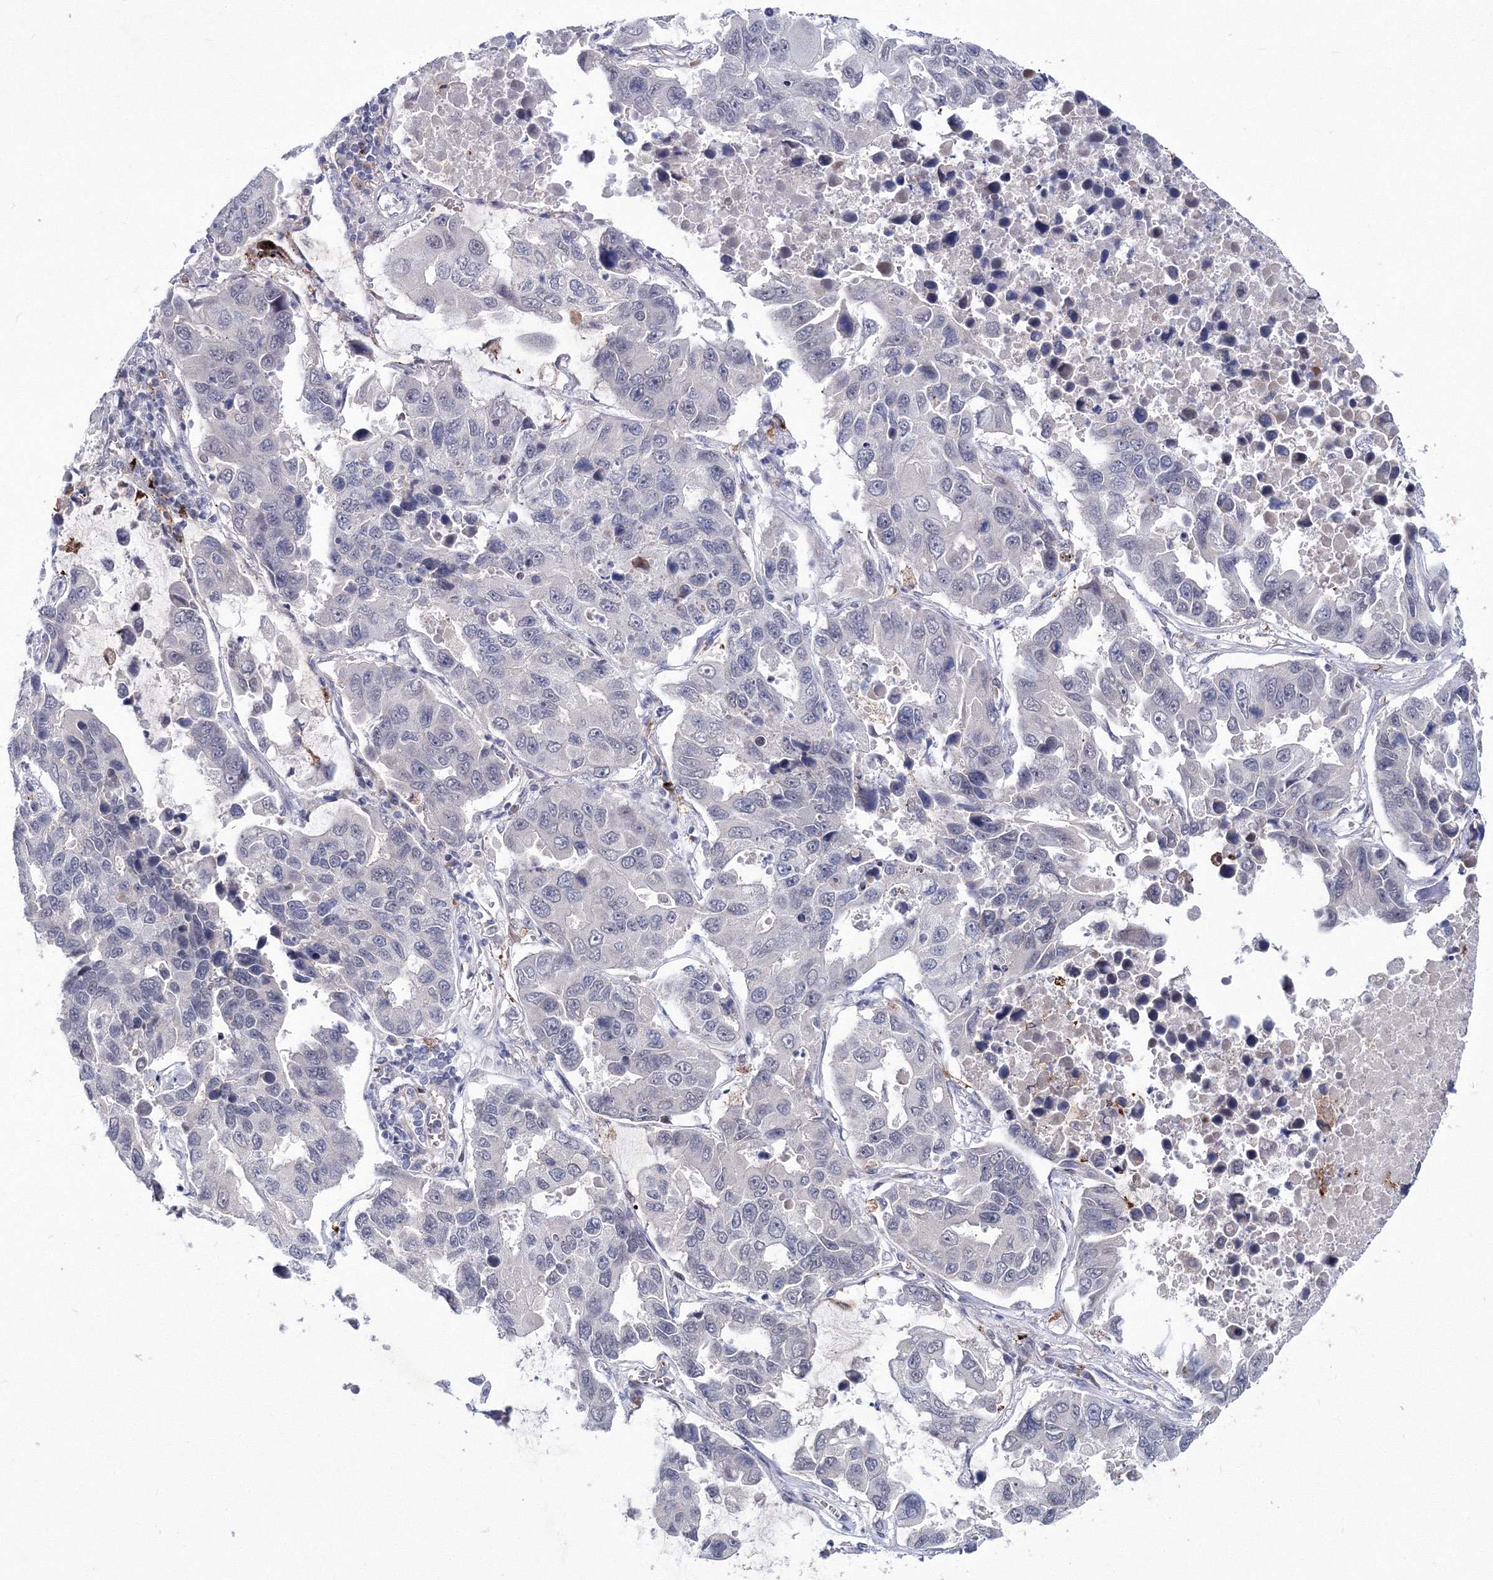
{"staining": {"intensity": "negative", "quantity": "none", "location": "none"}, "tissue": "lung cancer", "cell_type": "Tumor cells", "image_type": "cancer", "snomed": [{"axis": "morphology", "description": "Adenocarcinoma, NOS"}, {"axis": "topography", "description": "Lung"}], "caption": "There is no significant staining in tumor cells of adenocarcinoma (lung).", "gene": "C11orf52", "patient": {"sex": "male", "age": 64}}